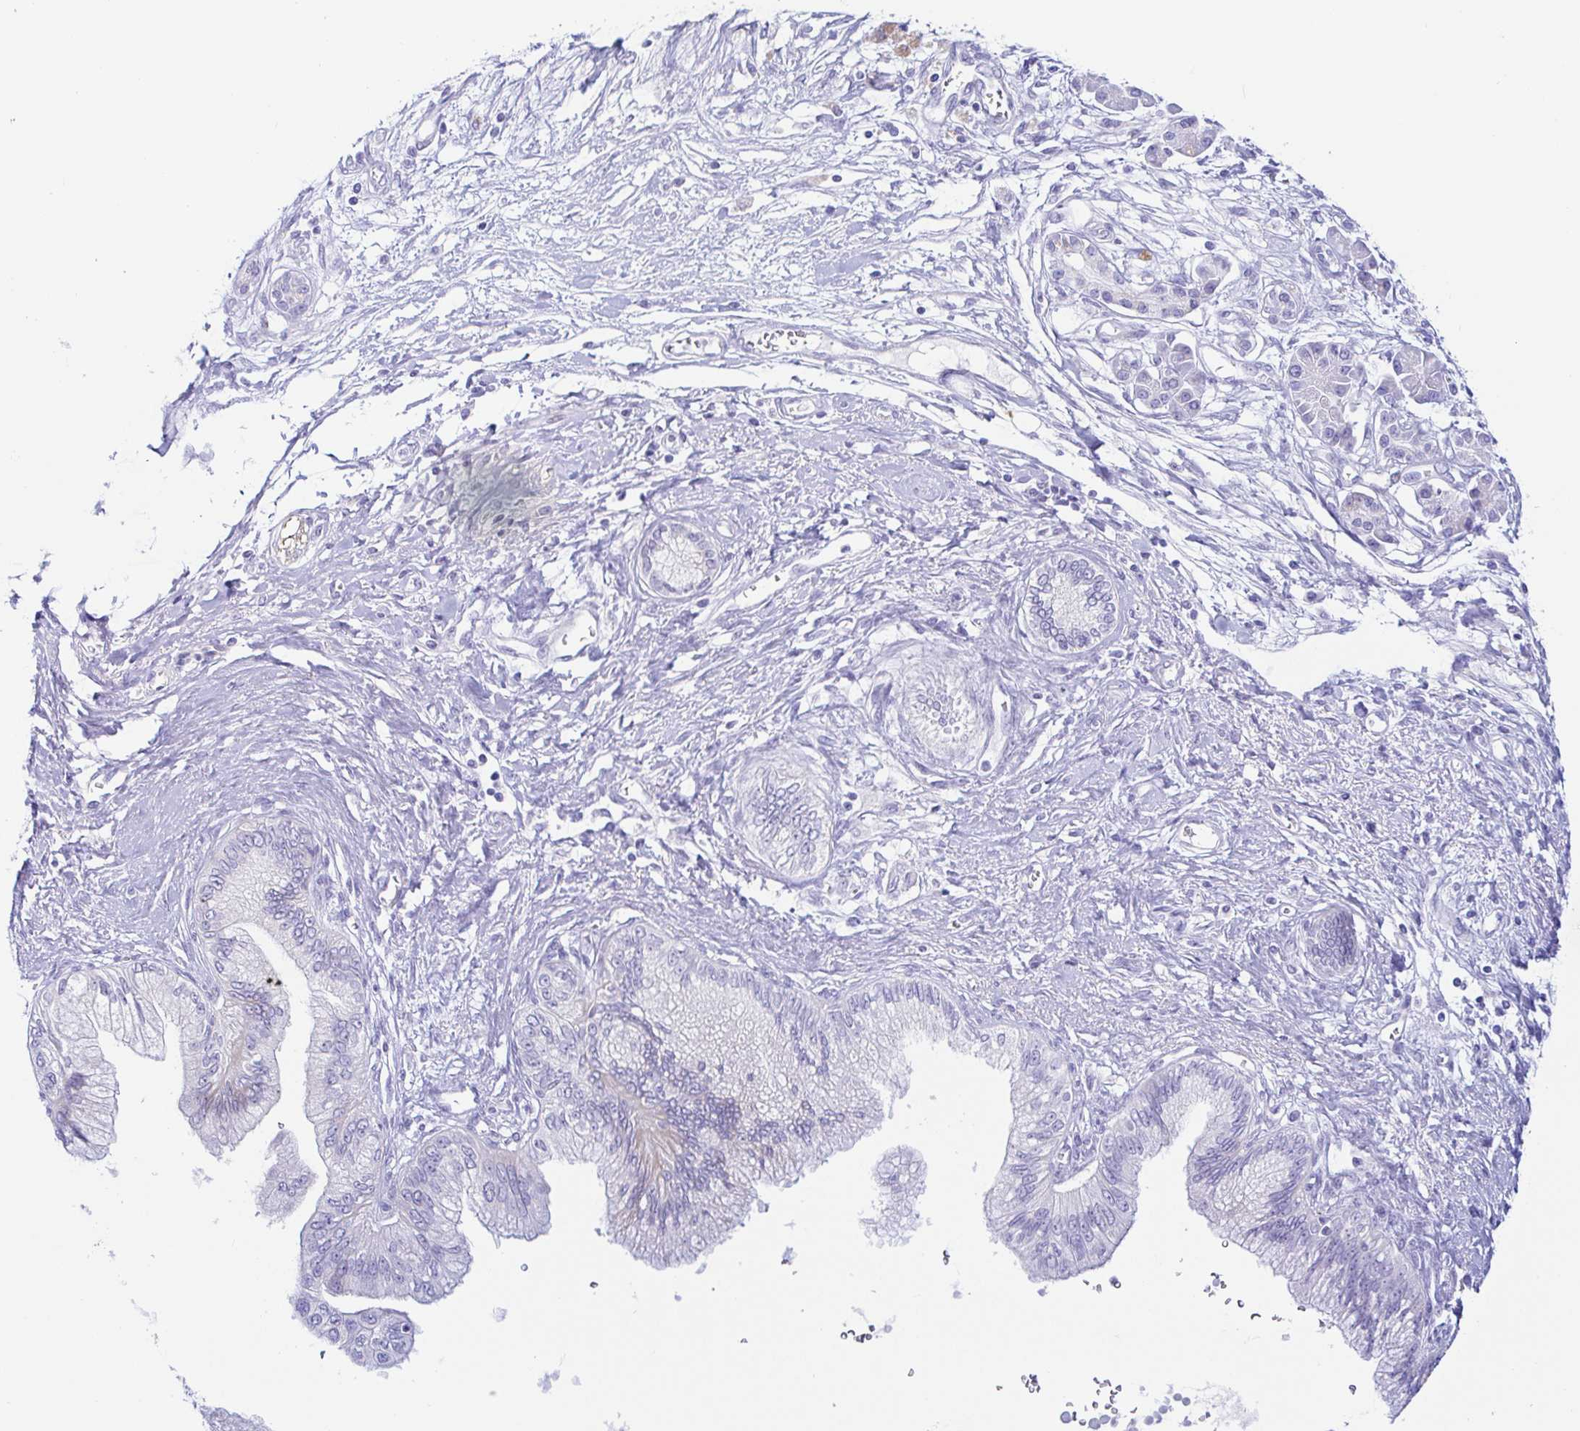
{"staining": {"intensity": "negative", "quantity": "none", "location": "none"}, "tissue": "pancreatic cancer", "cell_type": "Tumor cells", "image_type": "cancer", "snomed": [{"axis": "morphology", "description": "Adenocarcinoma, NOS"}, {"axis": "topography", "description": "Pancreas"}], "caption": "Tumor cells are negative for protein expression in human adenocarcinoma (pancreatic).", "gene": "PINLYP", "patient": {"sex": "female", "age": 77}}